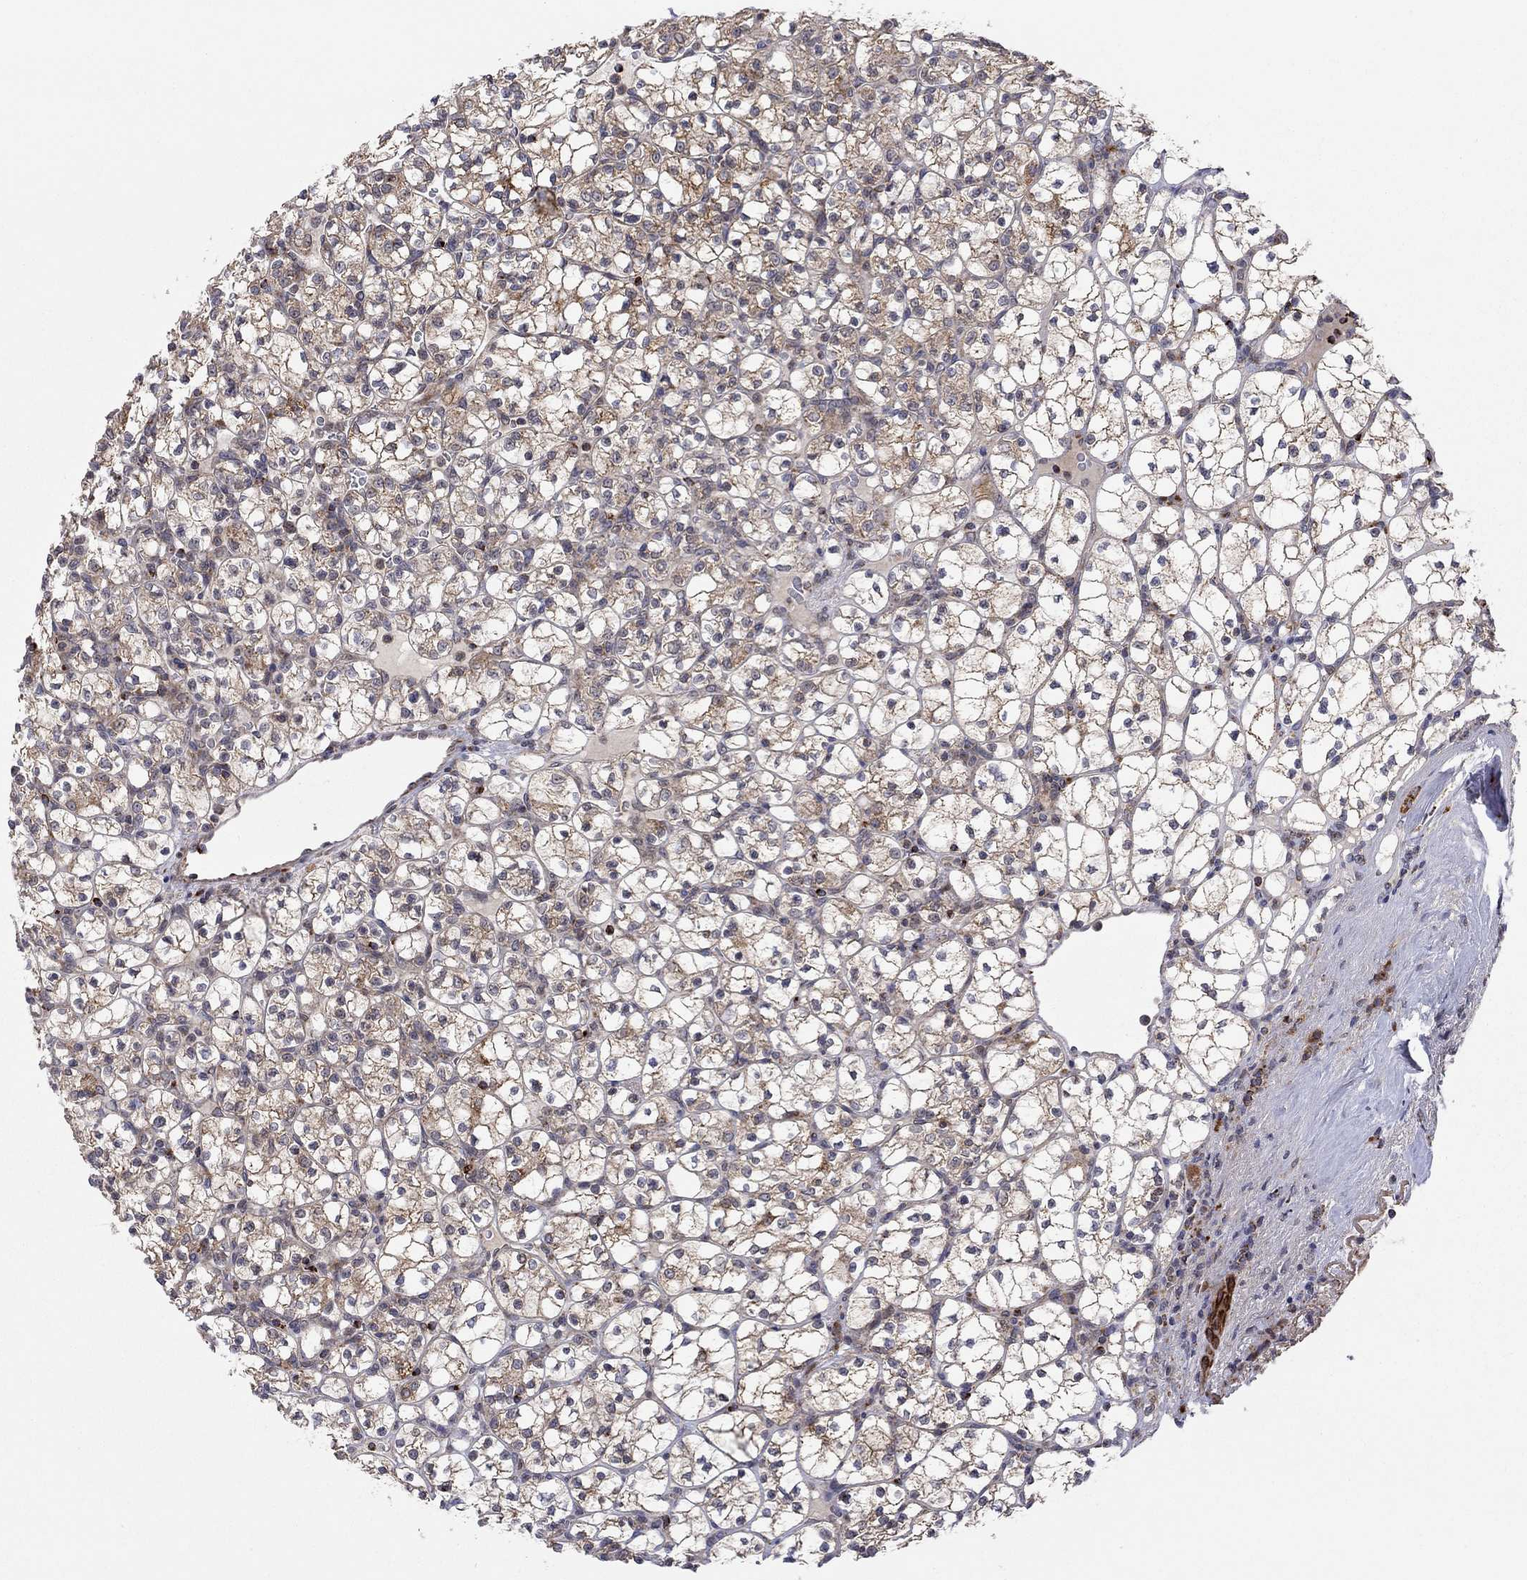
{"staining": {"intensity": "weak", "quantity": "25%-75%", "location": "cytoplasmic/membranous"}, "tissue": "renal cancer", "cell_type": "Tumor cells", "image_type": "cancer", "snomed": [{"axis": "morphology", "description": "Adenocarcinoma, NOS"}, {"axis": "topography", "description": "Kidney"}], "caption": "The histopathology image exhibits immunohistochemical staining of renal cancer. There is weak cytoplasmic/membranous staining is identified in about 25%-75% of tumor cells.", "gene": "IDS", "patient": {"sex": "female", "age": 89}}